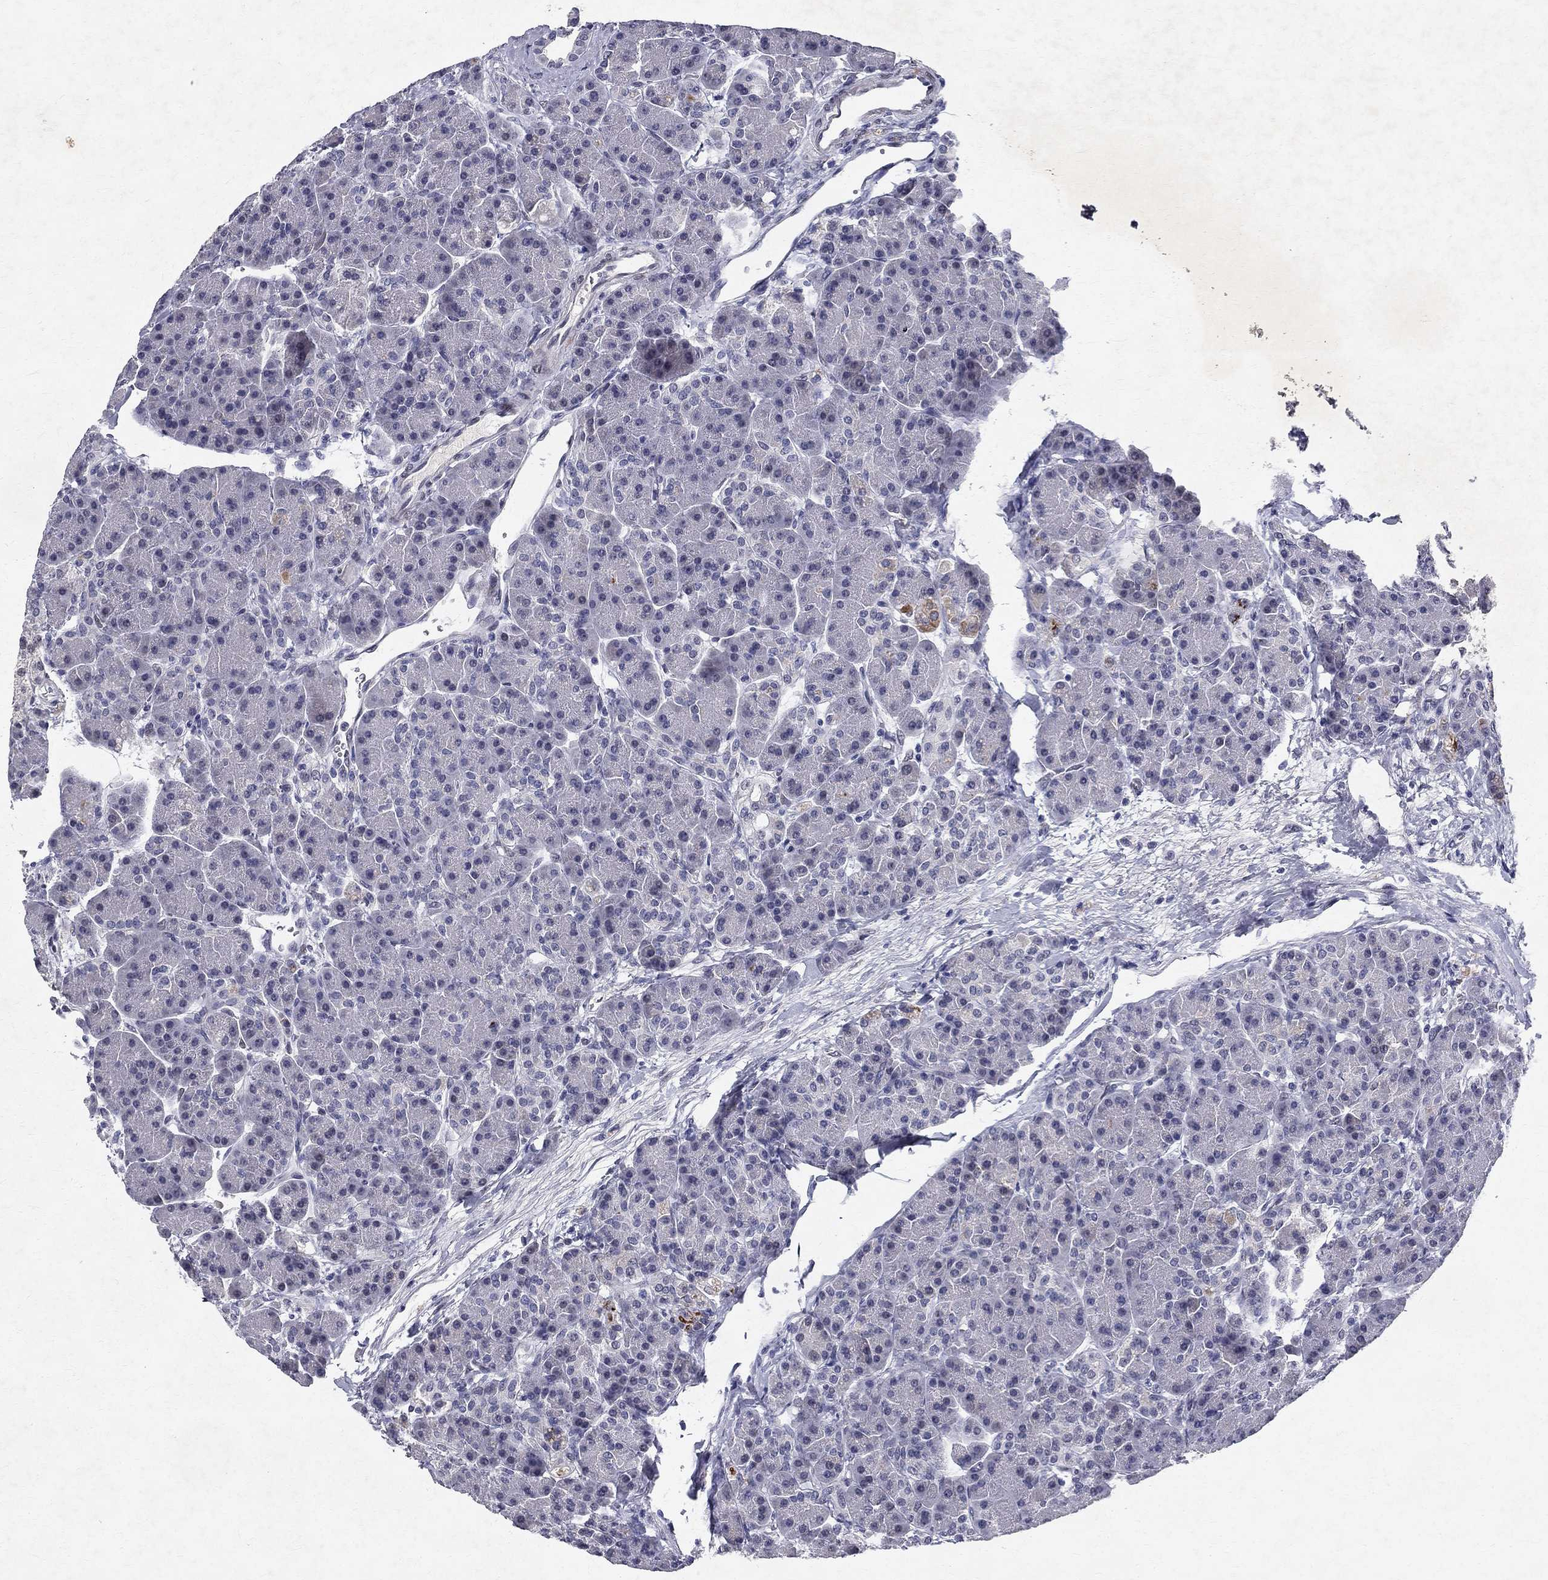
{"staining": {"intensity": "negative", "quantity": "none", "location": "none"}, "tissue": "pancreas", "cell_type": "Exocrine glandular cells", "image_type": "normal", "snomed": [{"axis": "morphology", "description": "Normal tissue, NOS"}, {"axis": "topography", "description": "Pancreas"}], "caption": "Immunohistochemistry (IHC) photomicrograph of unremarkable pancreas: pancreas stained with DAB displays no significant protein staining in exocrine glandular cells.", "gene": "RBFOX1", "patient": {"sex": "female", "age": 63}}